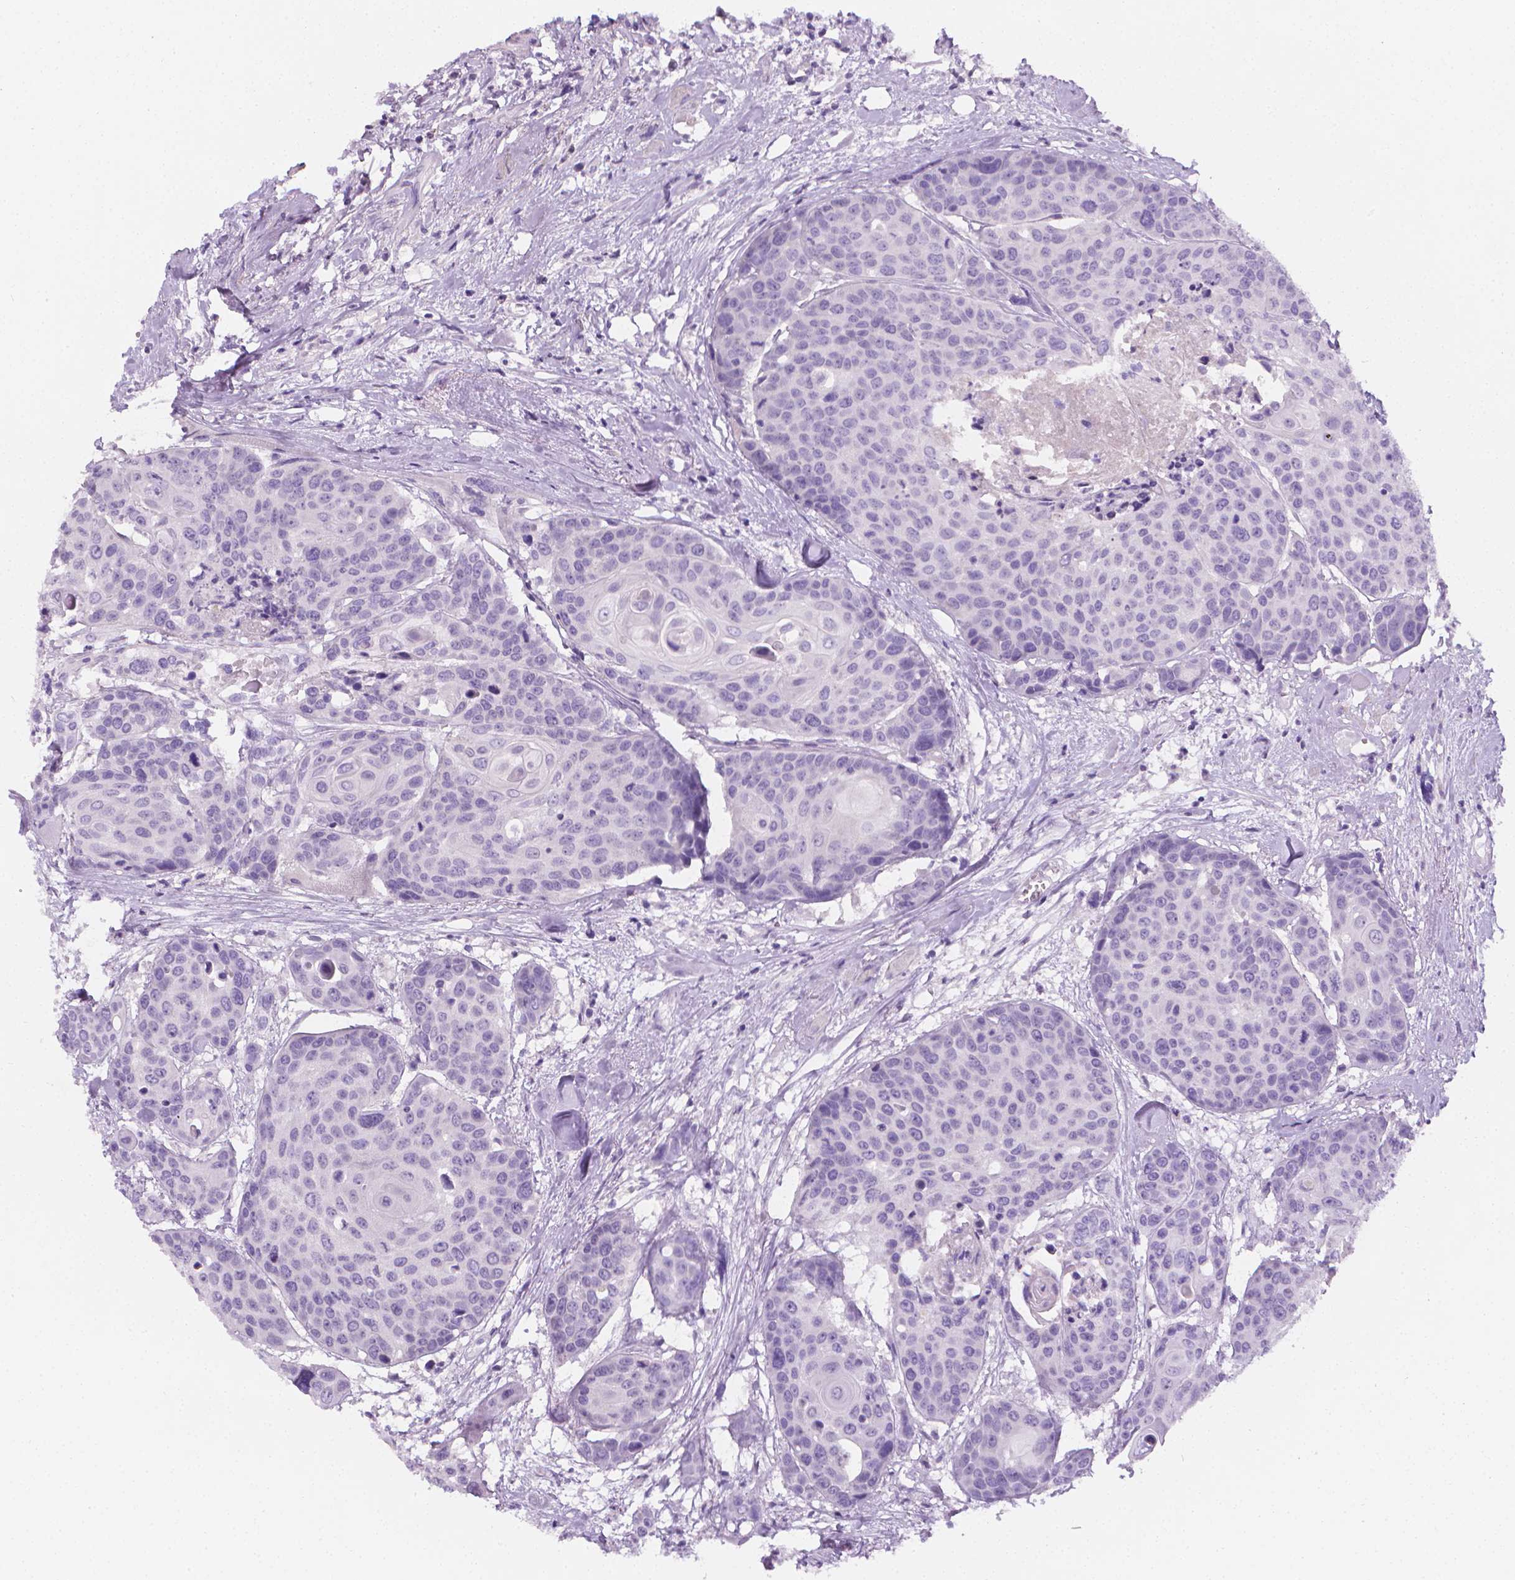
{"staining": {"intensity": "negative", "quantity": "none", "location": "none"}, "tissue": "head and neck cancer", "cell_type": "Tumor cells", "image_type": "cancer", "snomed": [{"axis": "morphology", "description": "Squamous cell carcinoma, NOS"}, {"axis": "topography", "description": "Oral tissue"}, {"axis": "topography", "description": "Head-Neck"}], "caption": "Tumor cells are negative for protein expression in human head and neck squamous cell carcinoma.", "gene": "DCAF8L1", "patient": {"sex": "male", "age": 56}}